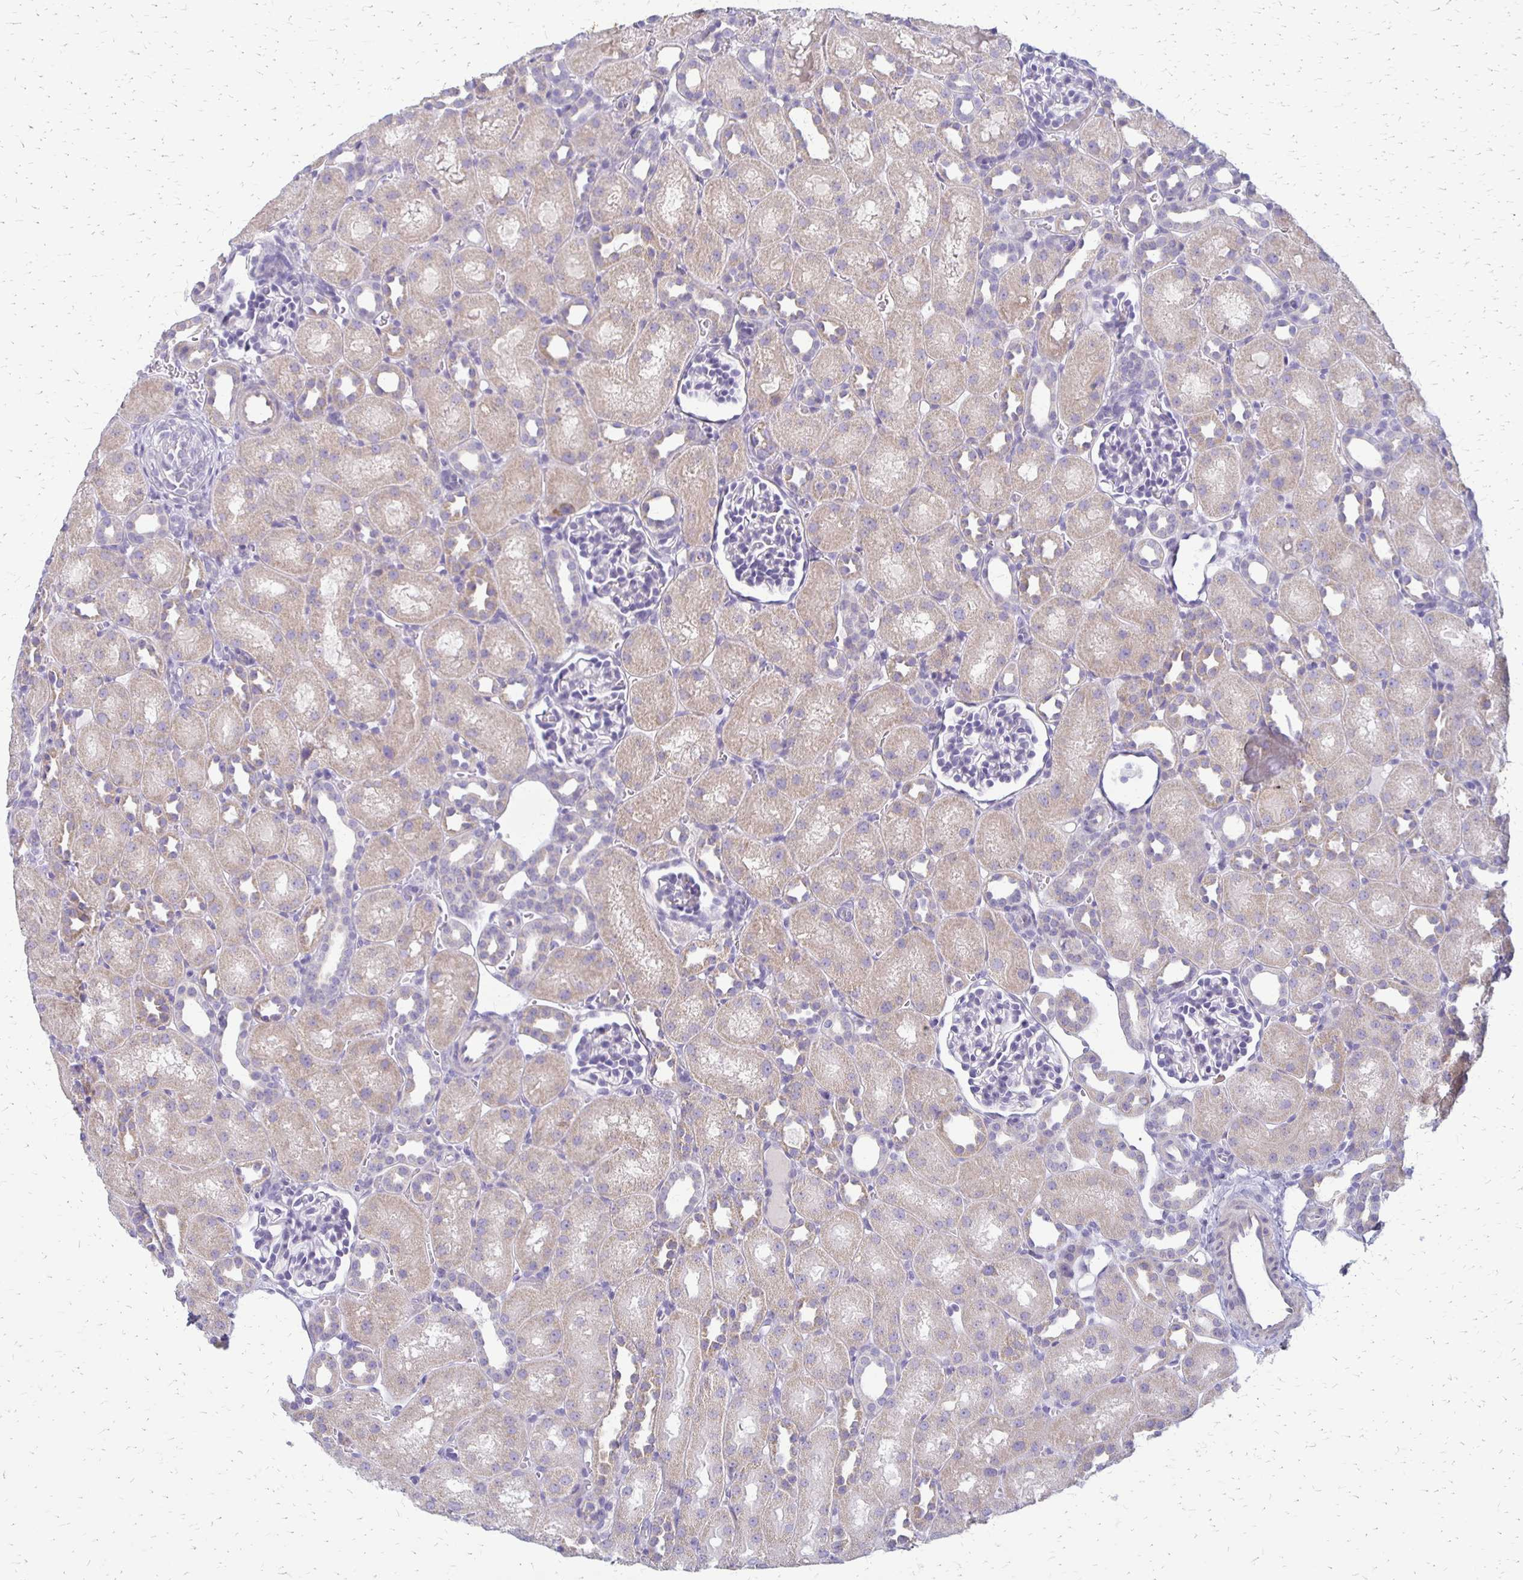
{"staining": {"intensity": "negative", "quantity": "none", "location": "none"}, "tissue": "kidney", "cell_type": "Cells in glomeruli", "image_type": "normal", "snomed": [{"axis": "morphology", "description": "Normal tissue, NOS"}, {"axis": "topography", "description": "Kidney"}], "caption": "A photomicrograph of kidney stained for a protein reveals no brown staining in cells in glomeruli. (Stains: DAB immunohistochemistry with hematoxylin counter stain, Microscopy: brightfield microscopy at high magnification).", "gene": "RHOC", "patient": {"sex": "male", "age": 1}}